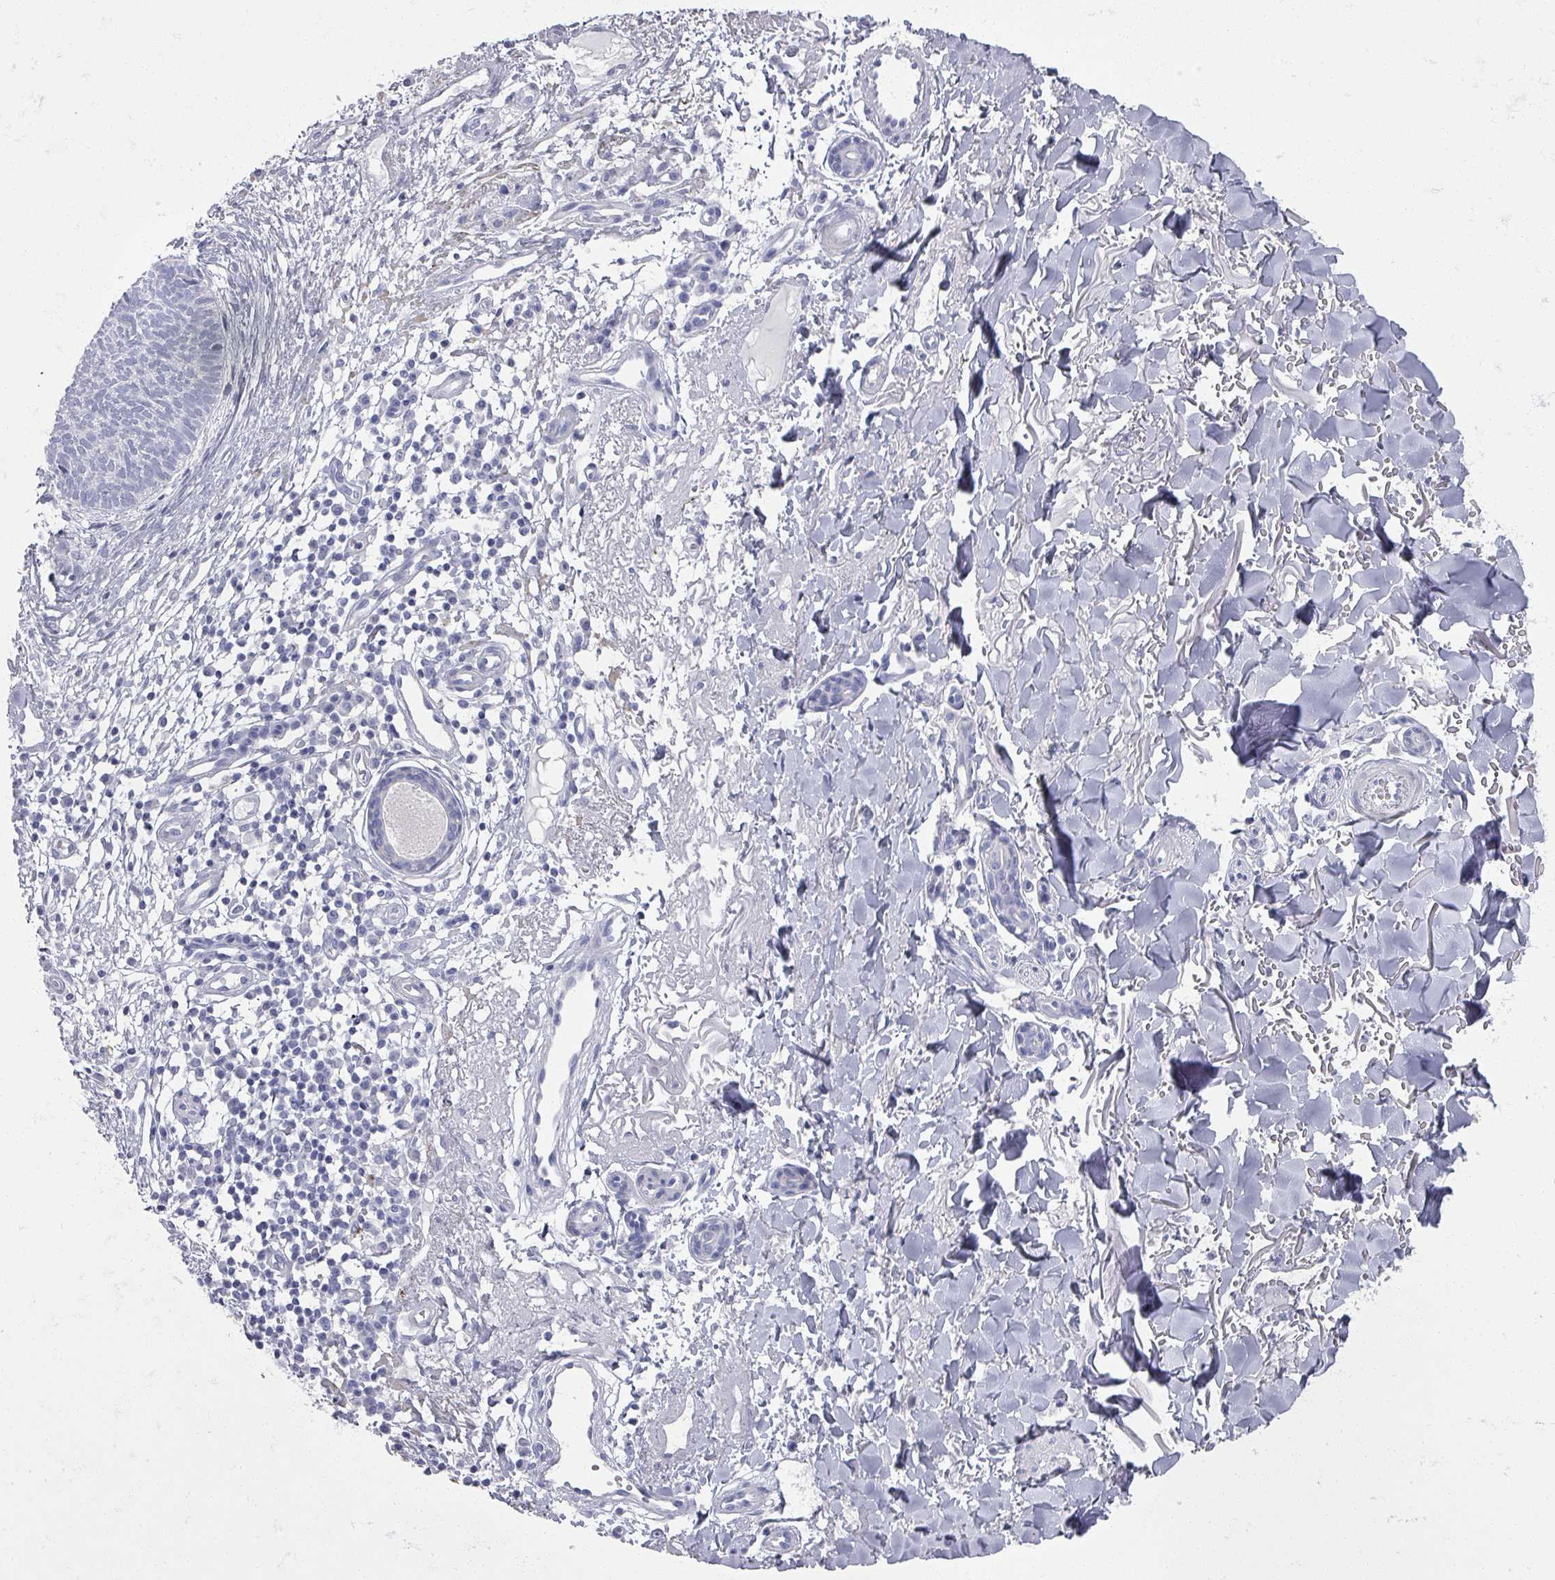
{"staining": {"intensity": "negative", "quantity": "none", "location": "none"}, "tissue": "skin cancer", "cell_type": "Tumor cells", "image_type": "cancer", "snomed": [{"axis": "morphology", "description": "Basal cell carcinoma"}, {"axis": "topography", "description": "Skin"}], "caption": "Immunohistochemistry (IHC) micrograph of human skin cancer stained for a protein (brown), which demonstrates no positivity in tumor cells.", "gene": "OMG", "patient": {"sex": "male", "age": 84}}